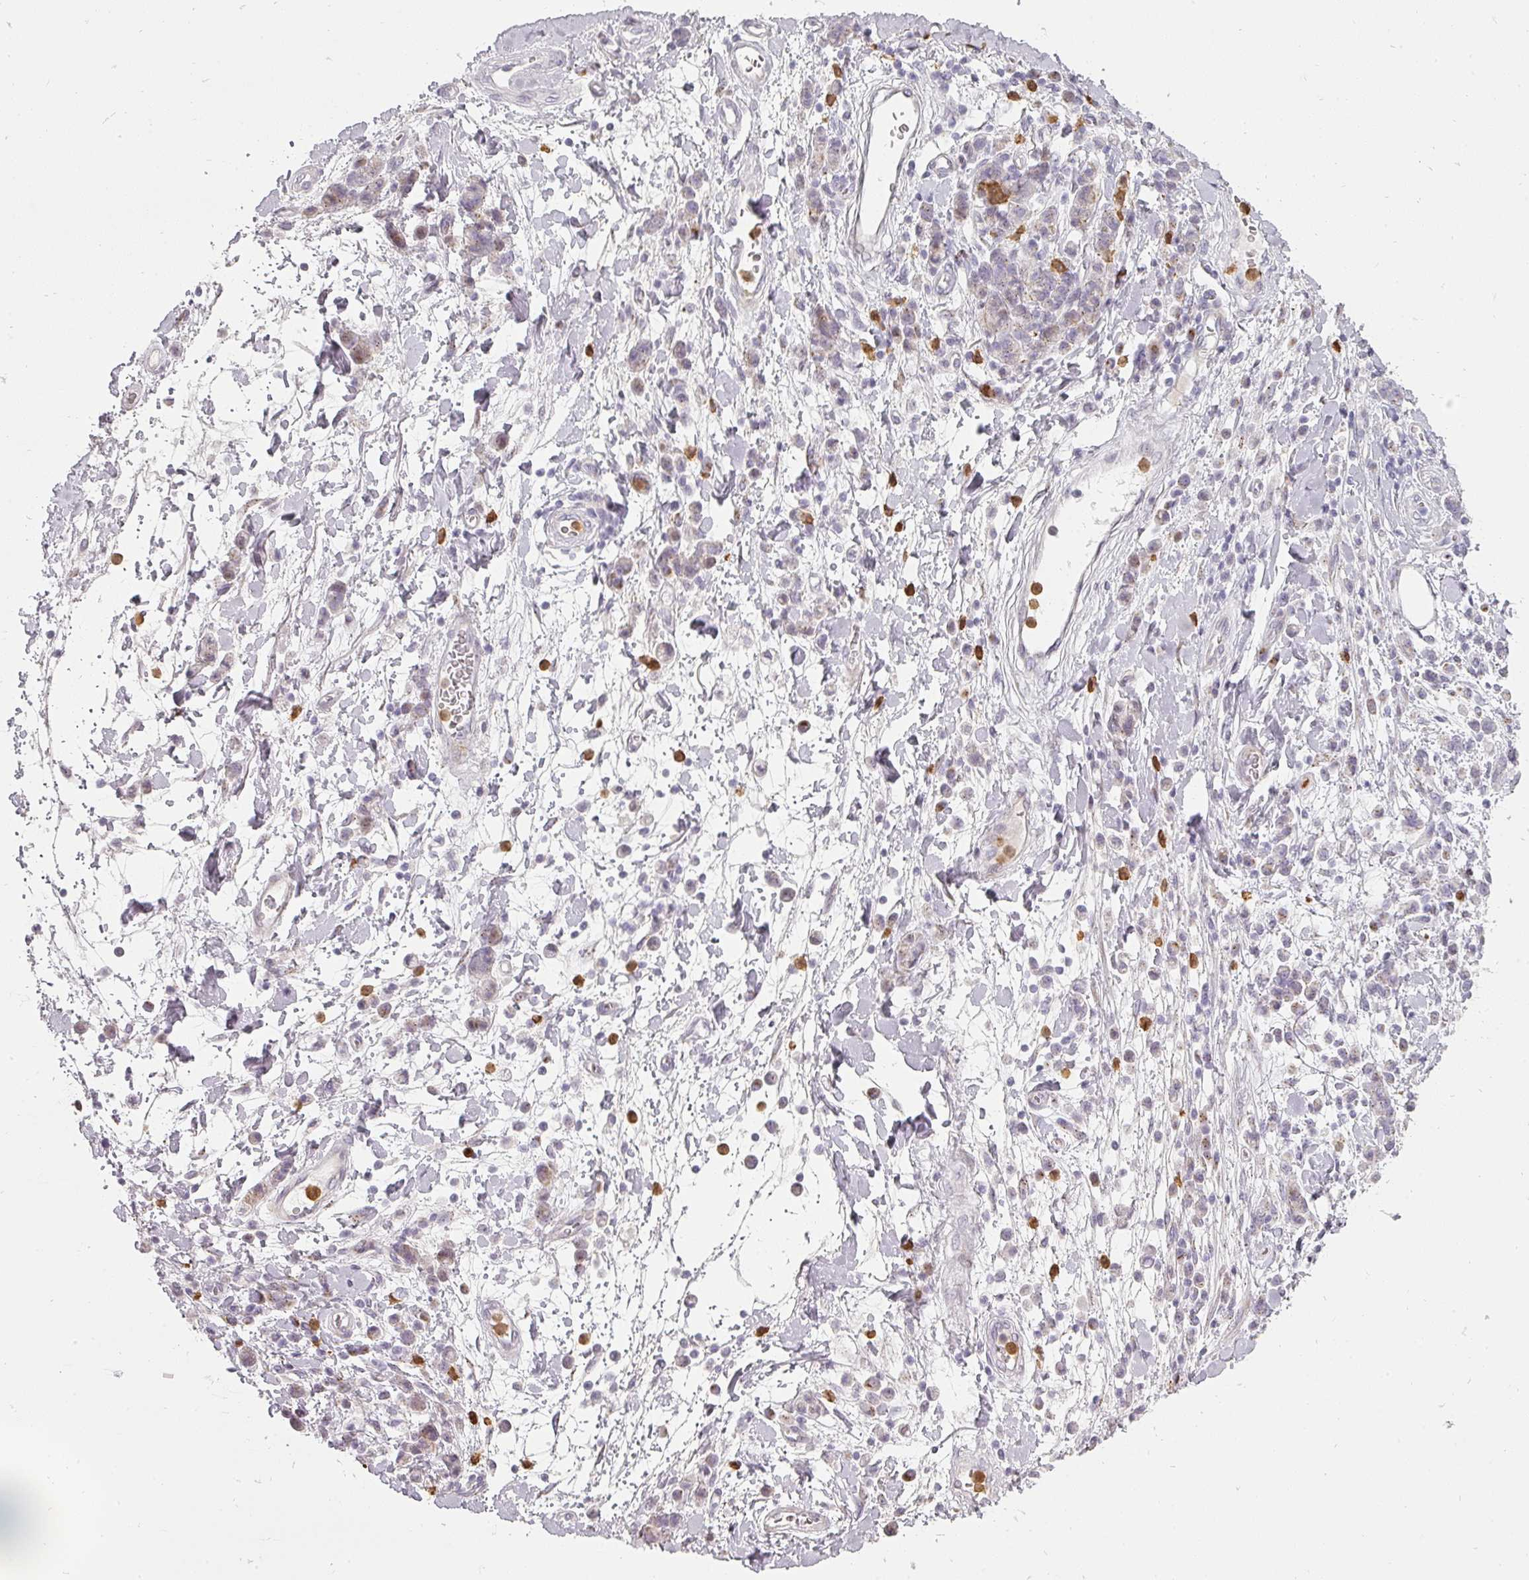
{"staining": {"intensity": "weak", "quantity": "<25%", "location": "cytoplasmic/membranous"}, "tissue": "stomach cancer", "cell_type": "Tumor cells", "image_type": "cancer", "snomed": [{"axis": "morphology", "description": "Adenocarcinoma, NOS"}, {"axis": "topography", "description": "Stomach"}], "caption": "This is an immunohistochemistry image of human stomach cancer. There is no staining in tumor cells.", "gene": "BIK", "patient": {"sex": "male", "age": 77}}